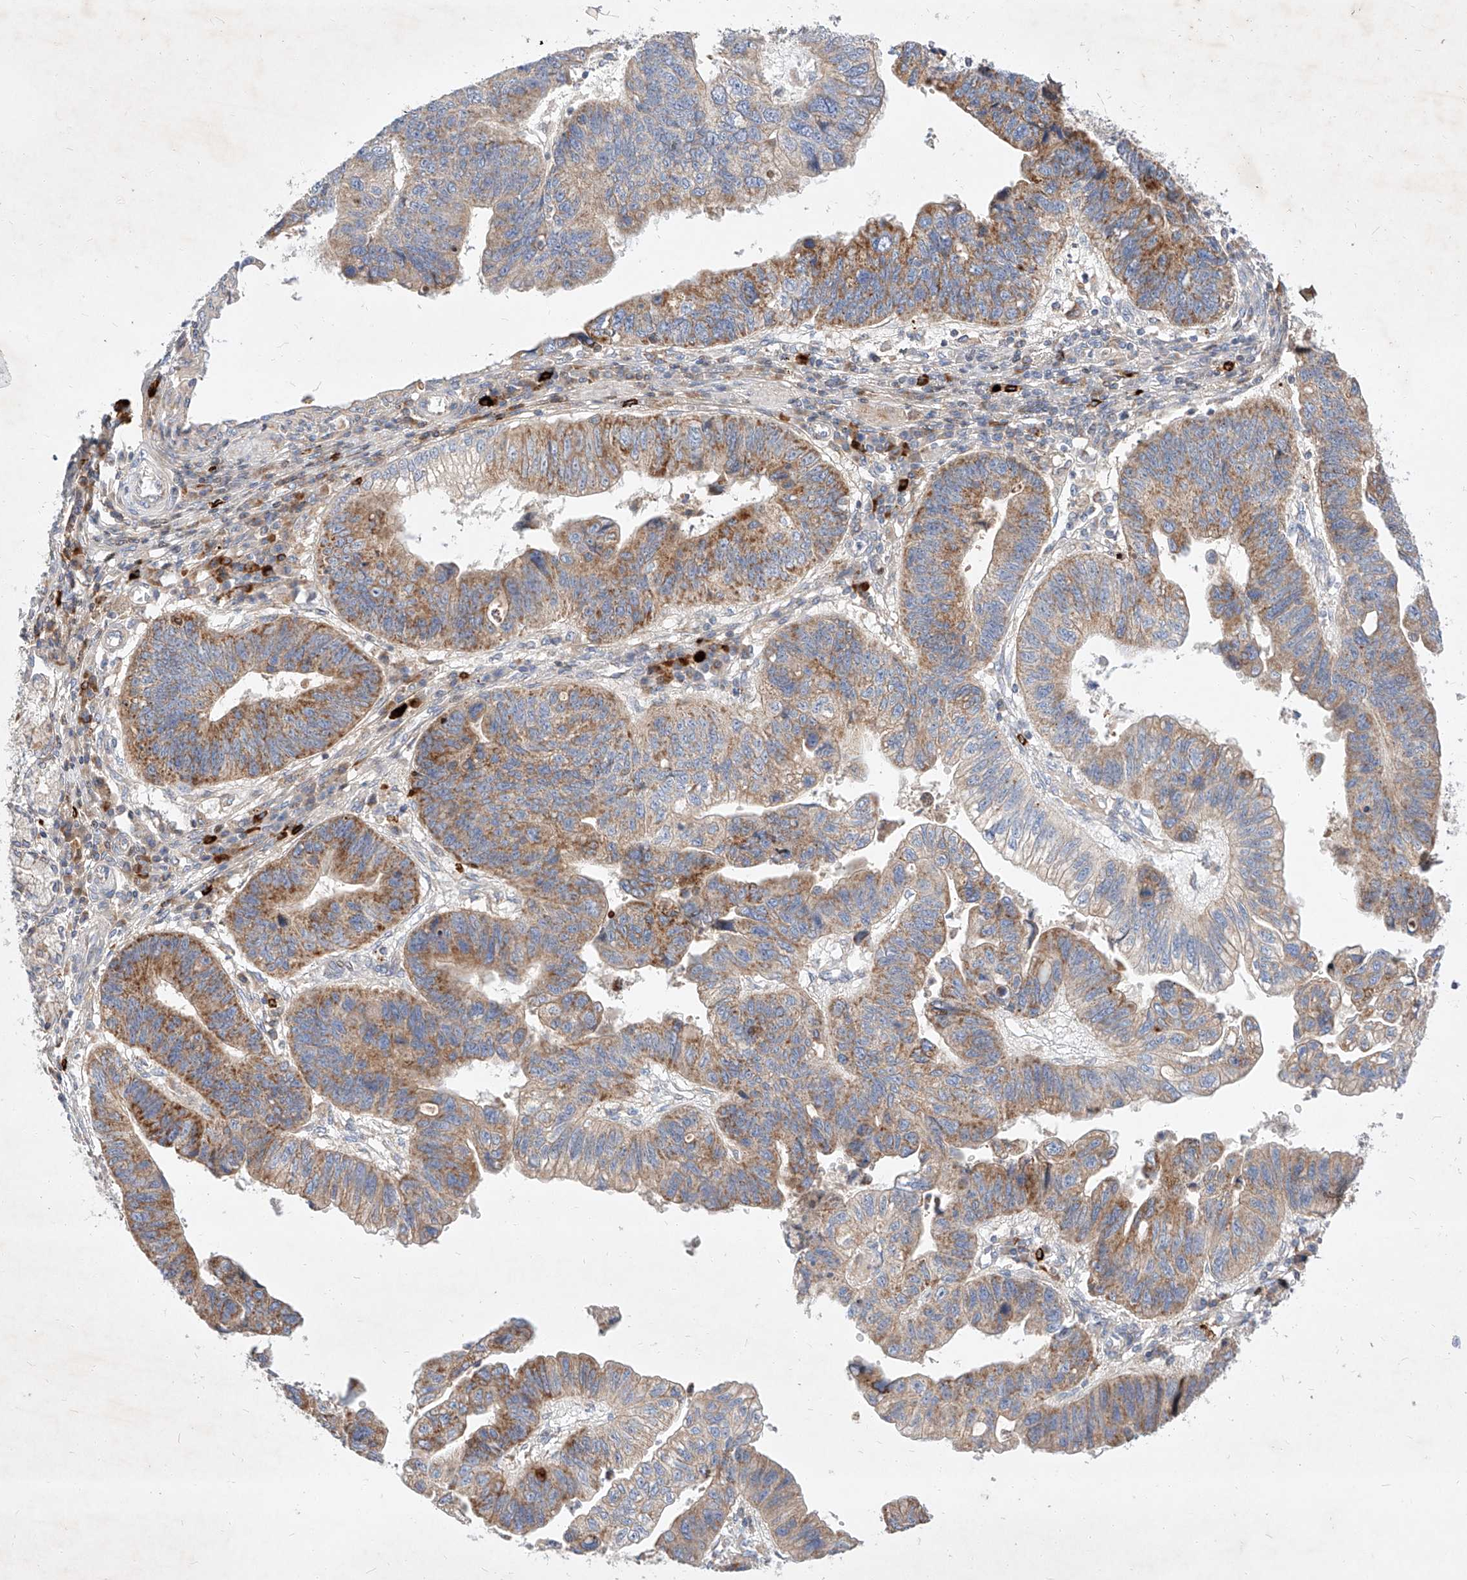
{"staining": {"intensity": "moderate", "quantity": ">75%", "location": "cytoplasmic/membranous"}, "tissue": "stomach cancer", "cell_type": "Tumor cells", "image_type": "cancer", "snomed": [{"axis": "morphology", "description": "Adenocarcinoma, NOS"}, {"axis": "topography", "description": "Stomach"}], "caption": "High-power microscopy captured an IHC histopathology image of stomach adenocarcinoma, revealing moderate cytoplasmic/membranous positivity in approximately >75% of tumor cells.", "gene": "OSGEPL1", "patient": {"sex": "male", "age": 59}}